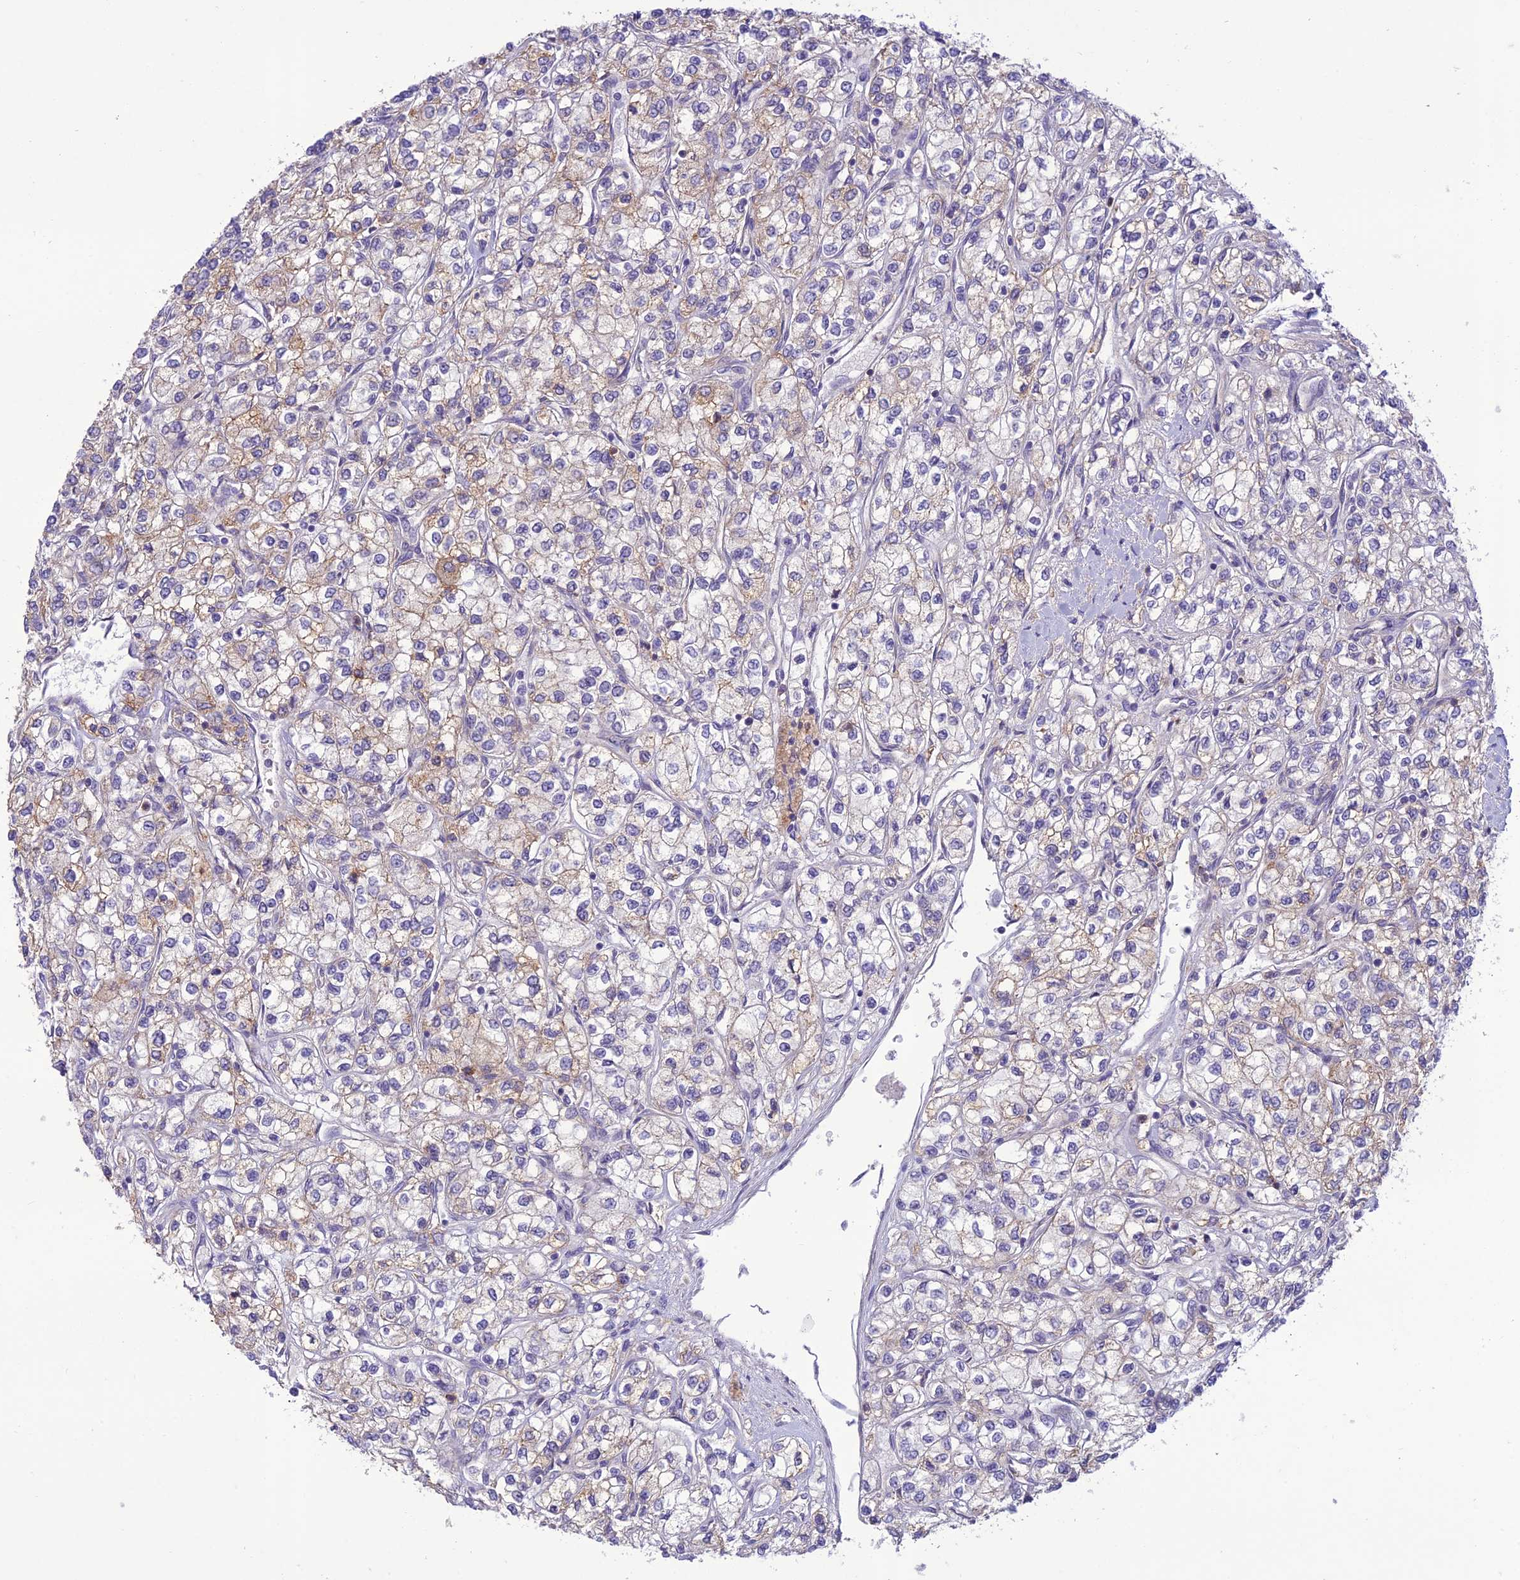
{"staining": {"intensity": "weak", "quantity": "<25%", "location": "cytoplasmic/membranous"}, "tissue": "renal cancer", "cell_type": "Tumor cells", "image_type": "cancer", "snomed": [{"axis": "morphology", "description": "Adenocarcinoma, NOS"}, {"axis": "topography", "description": "Kidney"}], "caption": "Renal cancer (adenocarcinoma) was stained to show a protein in brown. There is no significant positivity in tumor cells.", "gene": "ITGAE", "patient": {"sex": "male", "age": 80}}